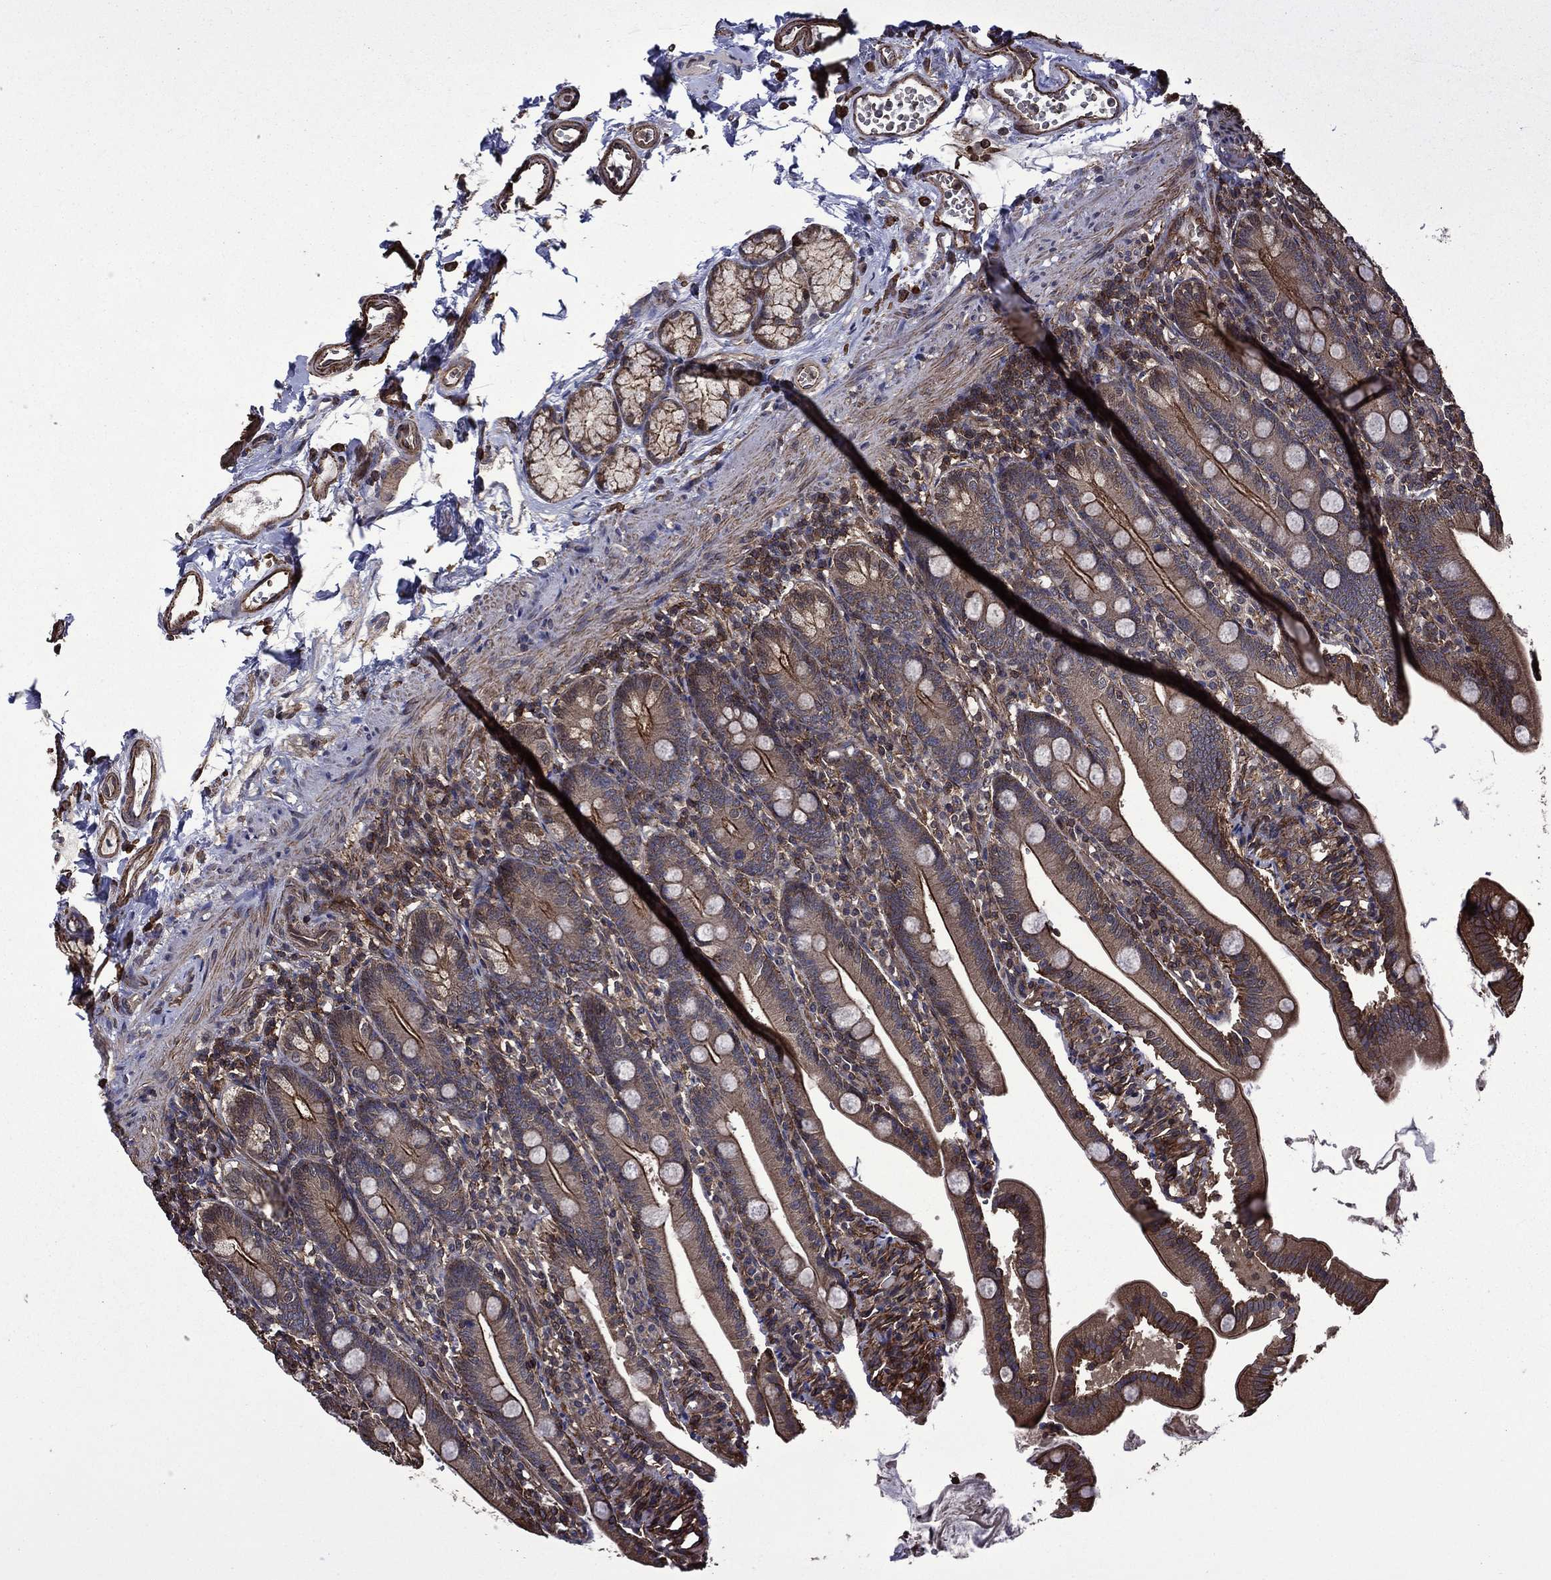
{"staining": {"intensity": "moderate", "quantity": ">75%", "location": "cytoplasmic/membranous"}, "tissue": "duodenum", "cell_type": "Glandular cells", "image_type": "normal", "snomed": [{"axis": "morphology", "description": "Normal tissue, NOS"}, {"axis": "topography", "description": "Duodenum"}], "caption": "Protein staining of normal duodenum reveals moderate cytoplasmic/membranous positivity in about >75% of glandular cells. (DAB (3,3'-diaminobenzidine) IHC with brightfield microscopy, high magnification).", "gene": "PLPP3", "patient": {"sex": "female", "age": 67}}